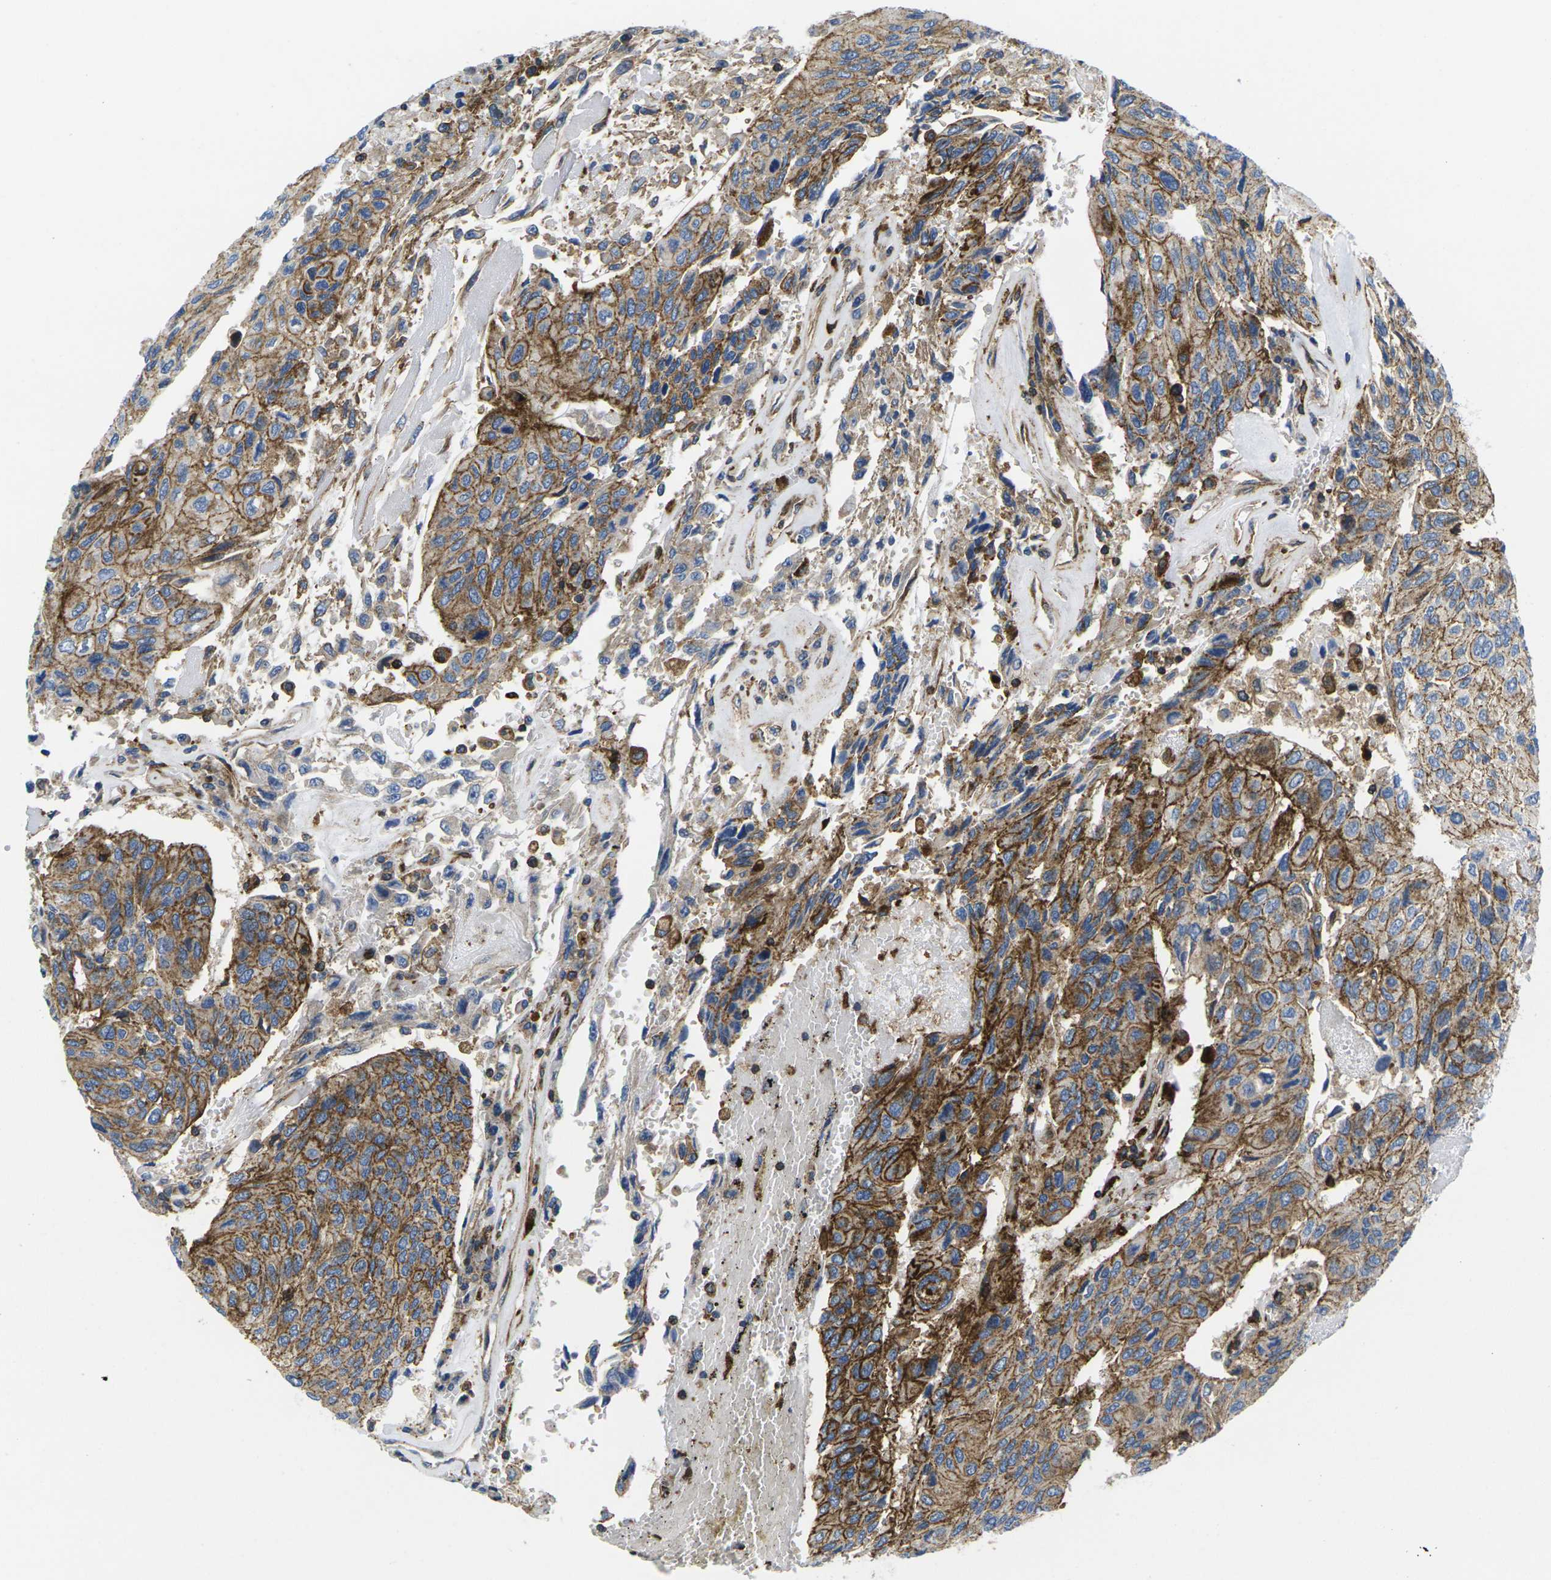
{"staining": {"intensity": "strong", "quantity": ">75%", "location": "cytoplasmic/membranous"}, "tissue": "urothelial cancer", "cell_type": "Tumor cells", "image_type": "cancer", "snomed": [{"axis": "morphology", "description": "Urothelial carcinoma, High grade"}, {"axis": "topography", "description": "Urinary bladder"}], "caption": "Brown immunohistochemical staining in urothelial carcinoma (high-grade) demonstrates strong cytoplasmic/membranous positivity in approximately >75% of tumor cells.", "gene": "IQGAP1", "patient": {"sex": "female", "age": 85}}